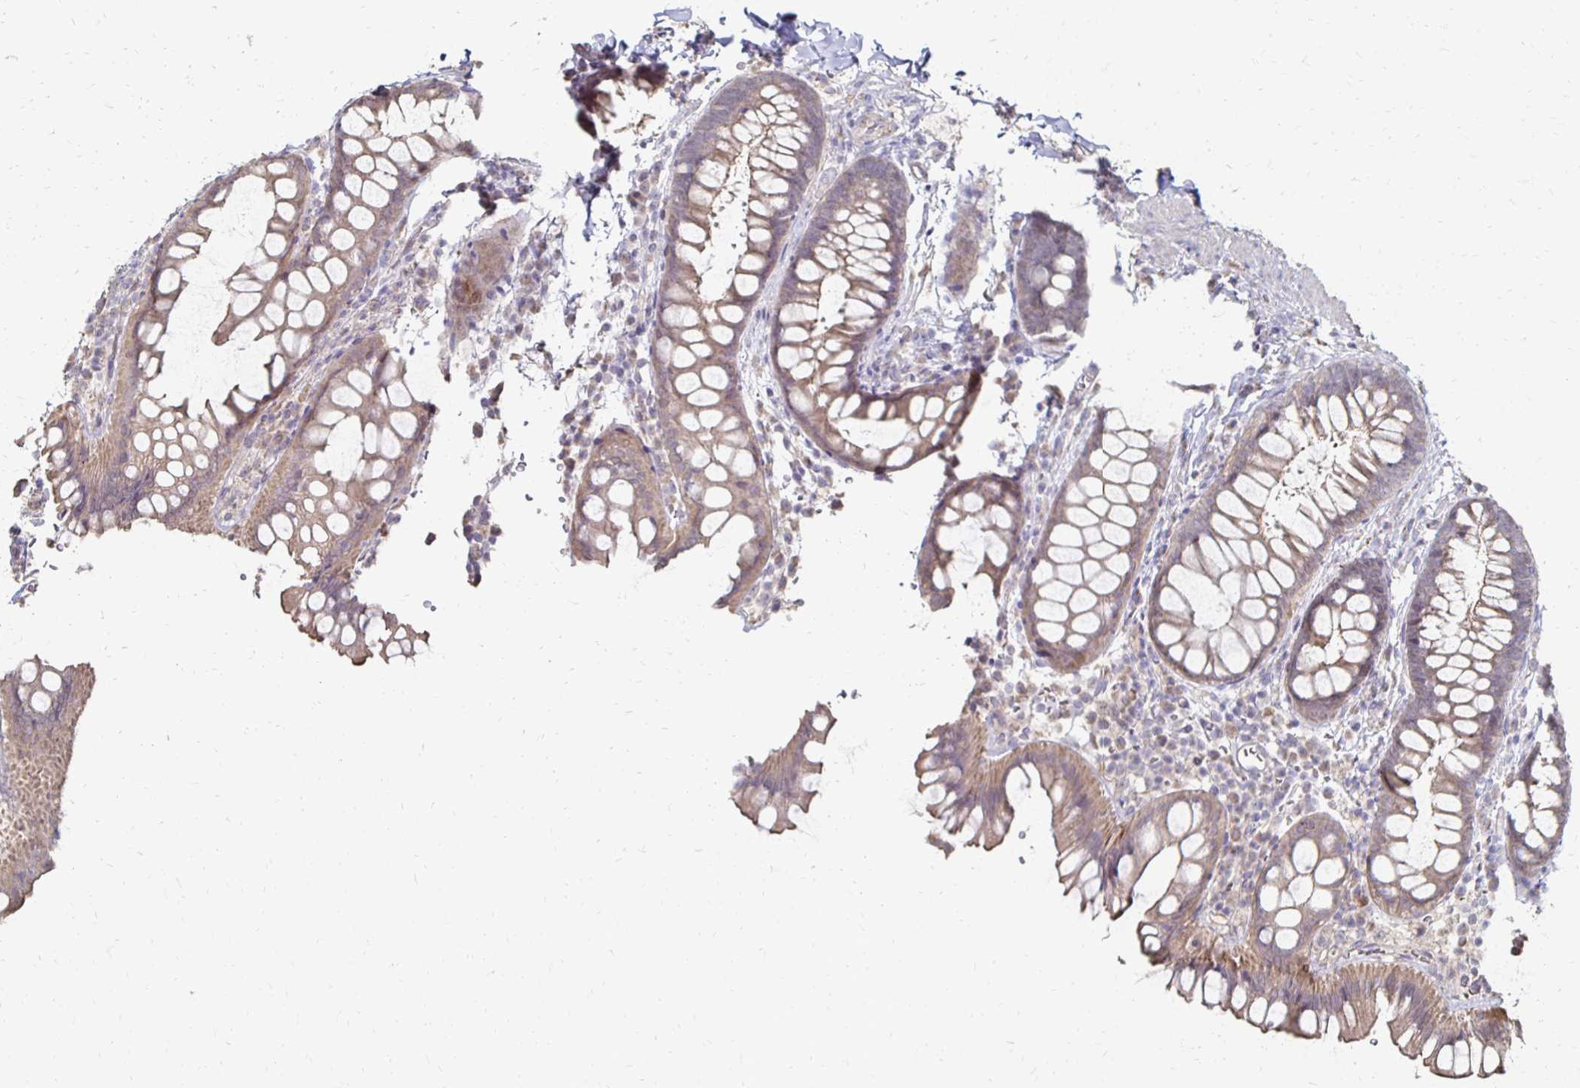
{"staining": {"intensity": "moderate", "quantity": "<25%", "location": "cytoplasmic/membranous"}, "tissue": "rectum", "cell_type": "Glandular cells", "image_type": "normal", "snomed": [{"axis": "morphology", "description": "Normal tissue, NOS"}, {"axis": "topography", "description": "Rectum"}, {"axis": "topography", "description": "Peripheral nerve tissue"}], "caption": "IHC image of normal rectum: rectum stained using immunohistochemistry (IHC) exhibits low levels of moderate protein expression localized specifically in the cytoplasmic/membranous of glandular cells, appearing as a cytoplasmic/membranous brown color.", "gene": "ZNF727", "patient": {"sex": "female", "age": 69}}